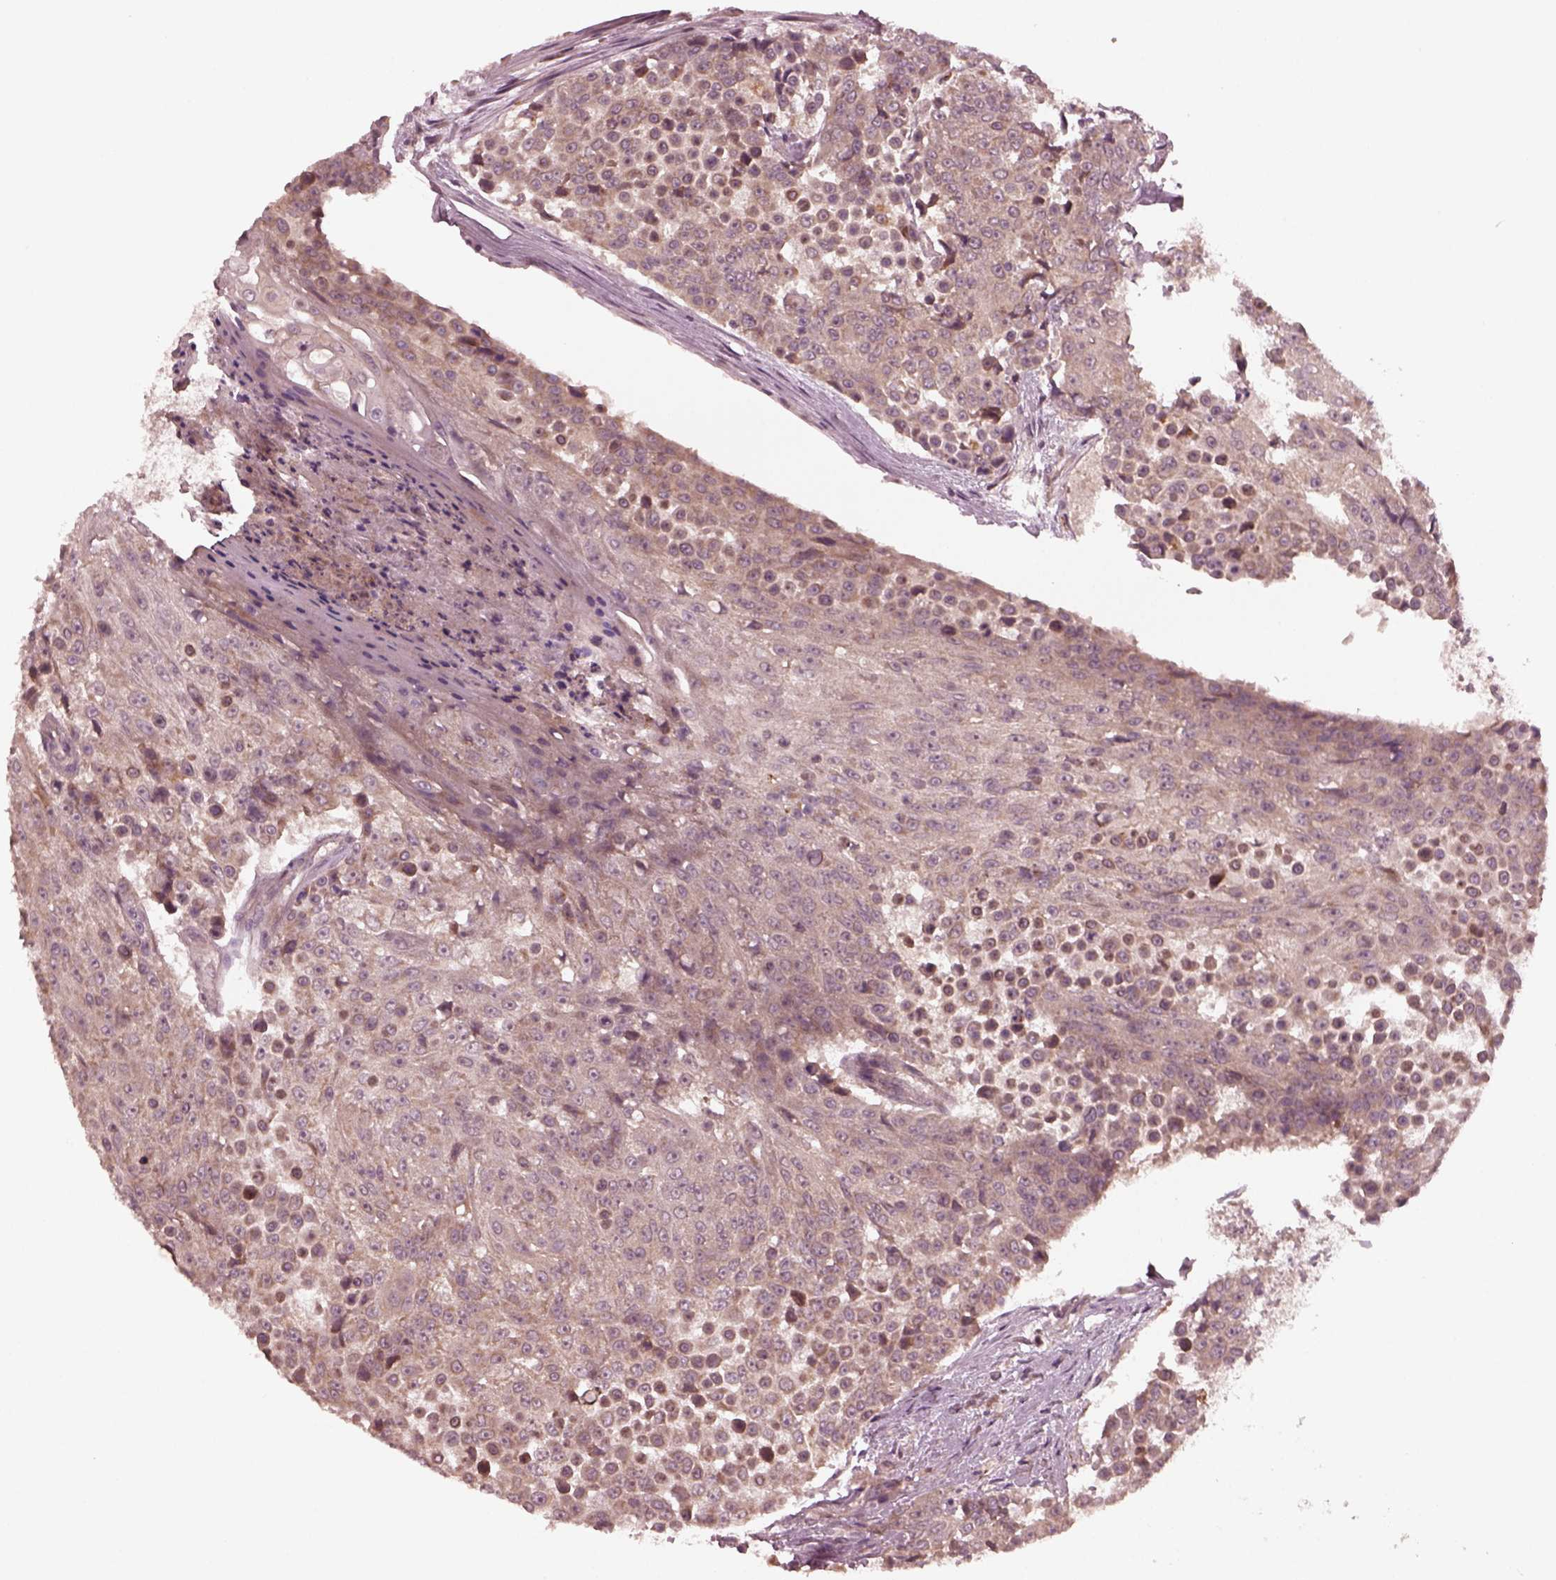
{"staining": {"intensity": "moderate", "quantity": "<25%", "location": "cytoplasmic/membranous"}, "tissue": "urothelial cancer", "cell_type": "Tumor cells", "image_type": "cancer", "snomed": [{"axis": "morphology", "description": "Urothelial carcinoma, High grade"}, {"axis": "topography", "description": "Urinary bladder"}], "caption": "Protein expression by immunohistochemistry (IHC) demonstrates moderate cytoplasmic/membranous staining in about <25% of tumor cells in urothelial carcinoma (high-grade).", "gene": "FAF2", "patient": {"sex": "female", "age": 63}}